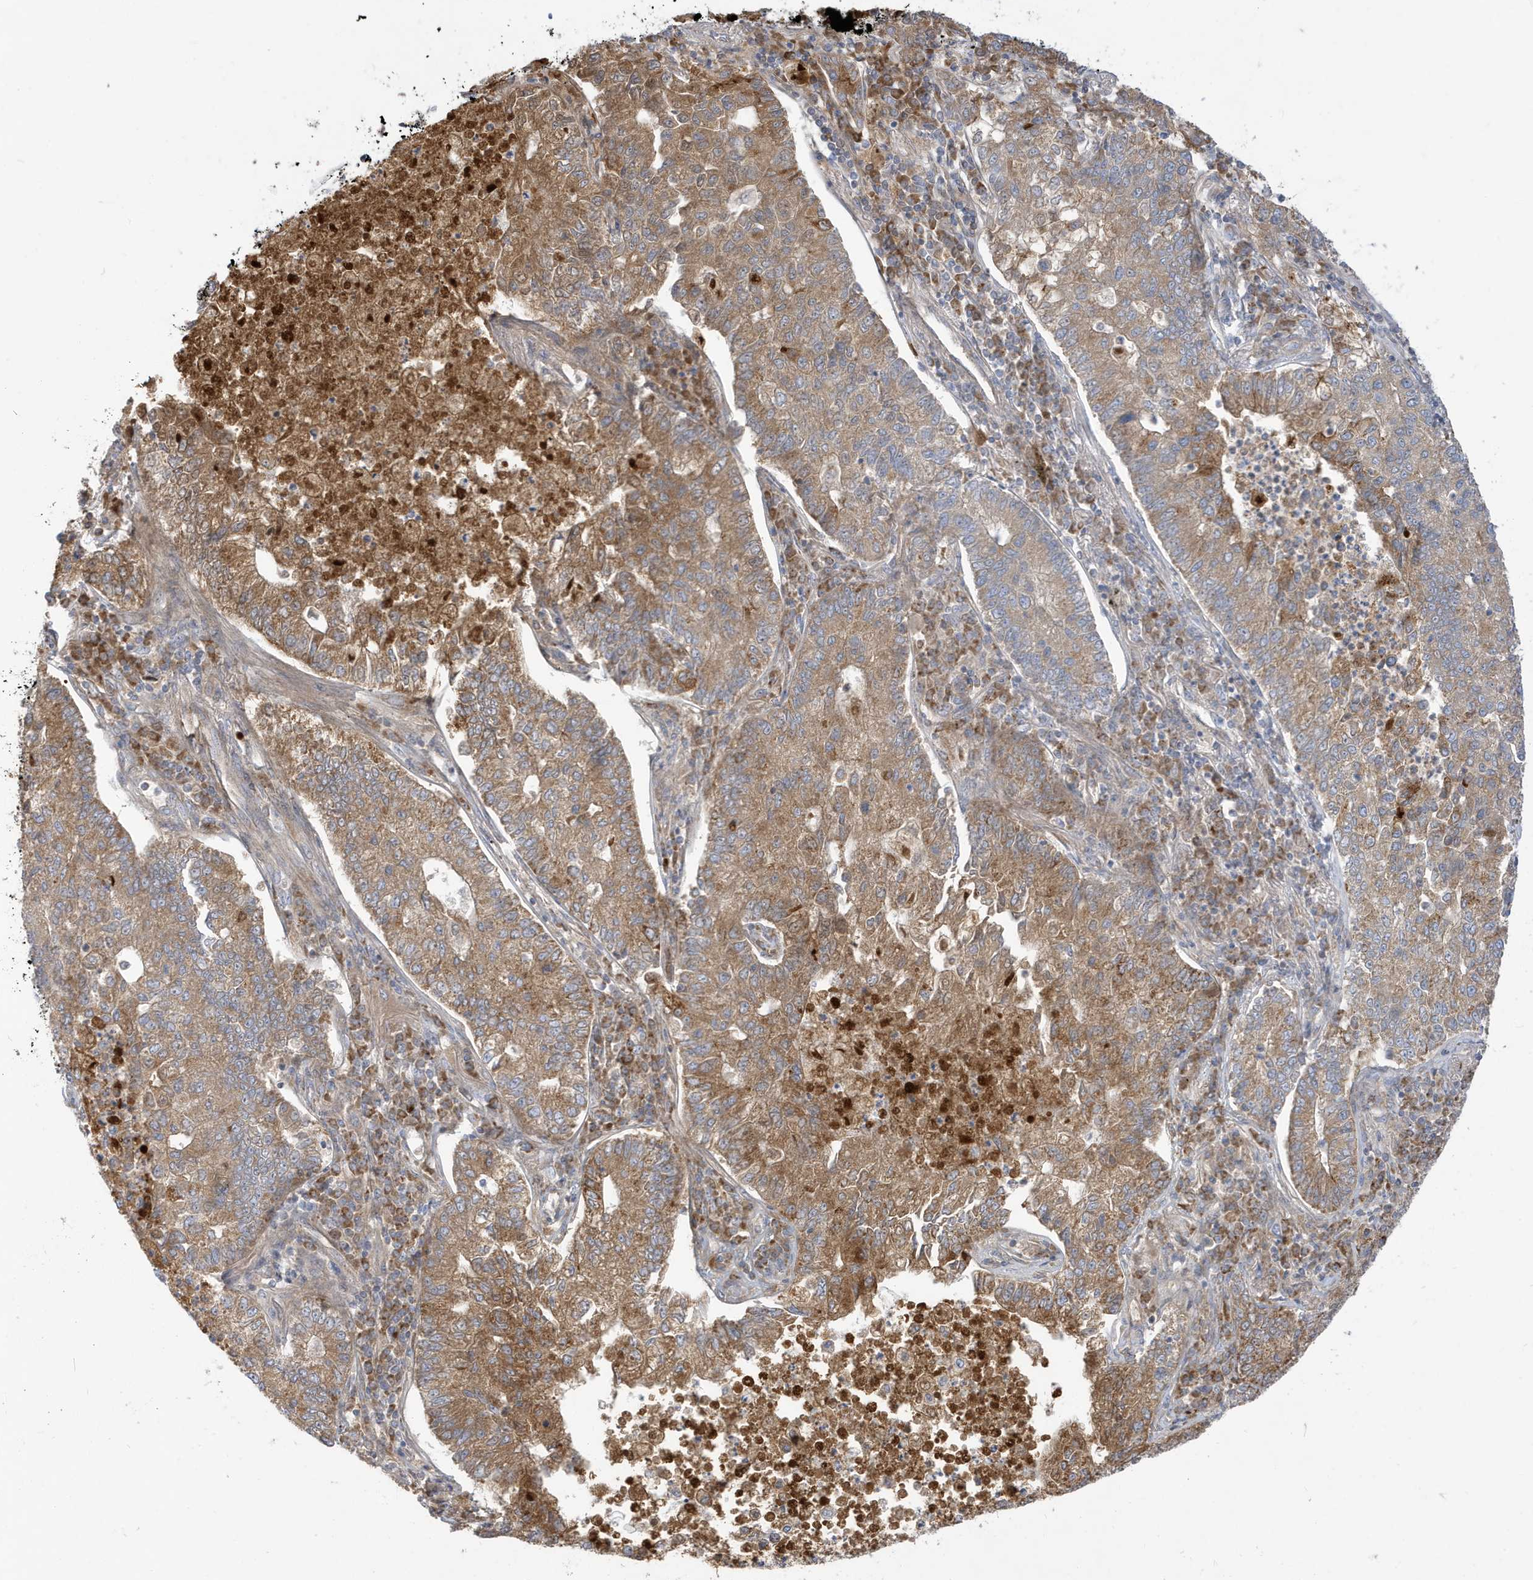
{"staining": {"intensity": "moderate", "quantity": ">75%", "location": "cytoplasmic/membranous"}, "tissue": "lung cancer", "cell_type": "Tumor cells", "image_type": "cancer", "snomed": [{"axis": "morphology", "description": "Adenocarcinoma, NOS"}, {"axis": "topography", "description": "Lung"}], "caption": "Lung cancer (adenocarcinoma) tissue reveals moderate cytoplasmic/membranous expression in approximately >75% of tumor cells (DAB (3,3'-diaminobenzidine) IHC with brightfield microscopy, high magnification).", "gene": "IFT57", "patient": {"sex": "male", "age": 49}}